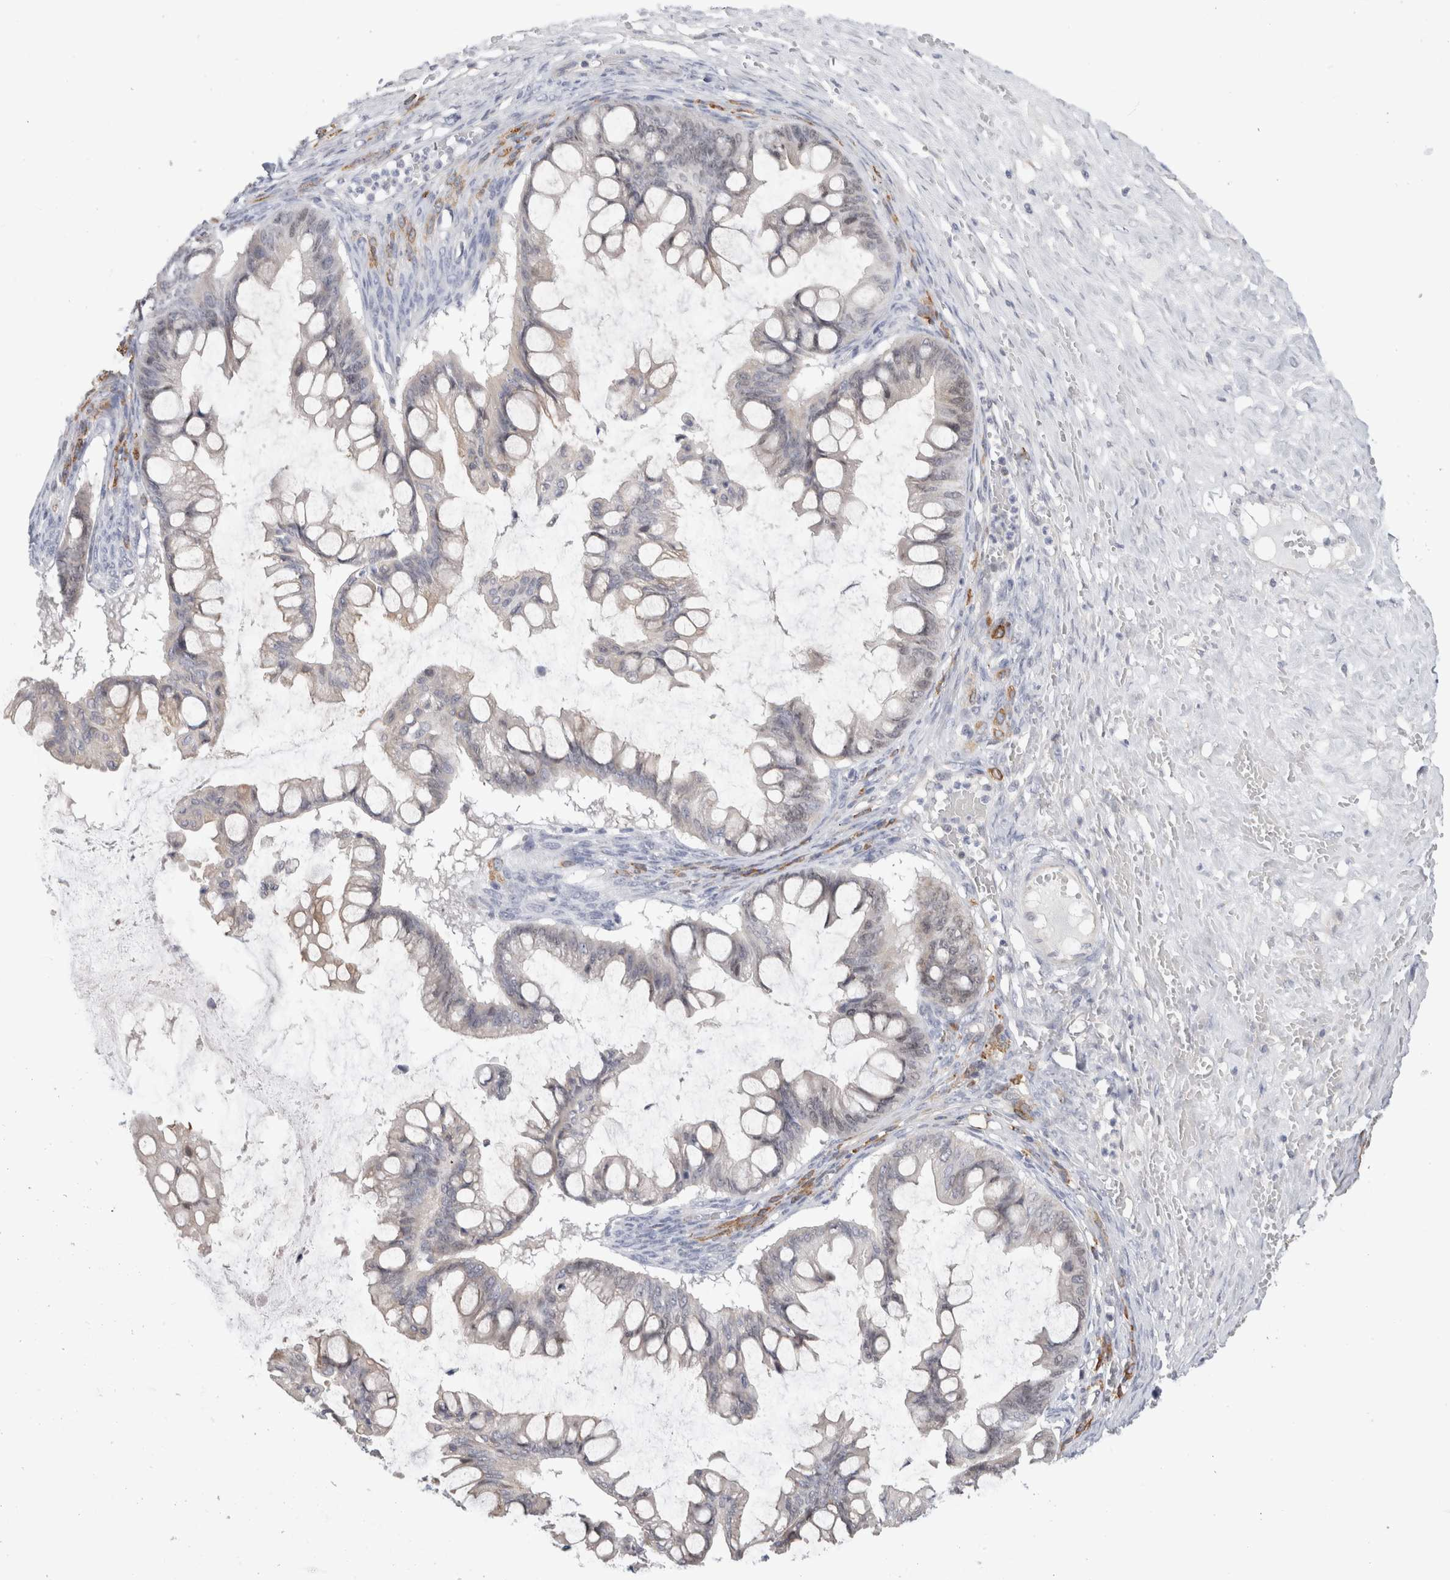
{"staining": {"intensity": "negative", "quantity": "none", "location": "none"}, "tissue": "ovarian cancer", "cell_type": "Tumor cells", "image_type": "cancer", "snomed": [{"axis": "morphology", "description": "Cystadenocarcinoma, mucinous, NOS"}, {"axis": "topography", "description": "Ovary"}], "caption": "DAB immunohistochemical staining of human ovarian cancer (mucinous cystadenocarcinoma) displays no significant positivity in tumor cells.", "gene": "SYTL5", "patient": {"sex": "female", "age": 73}}